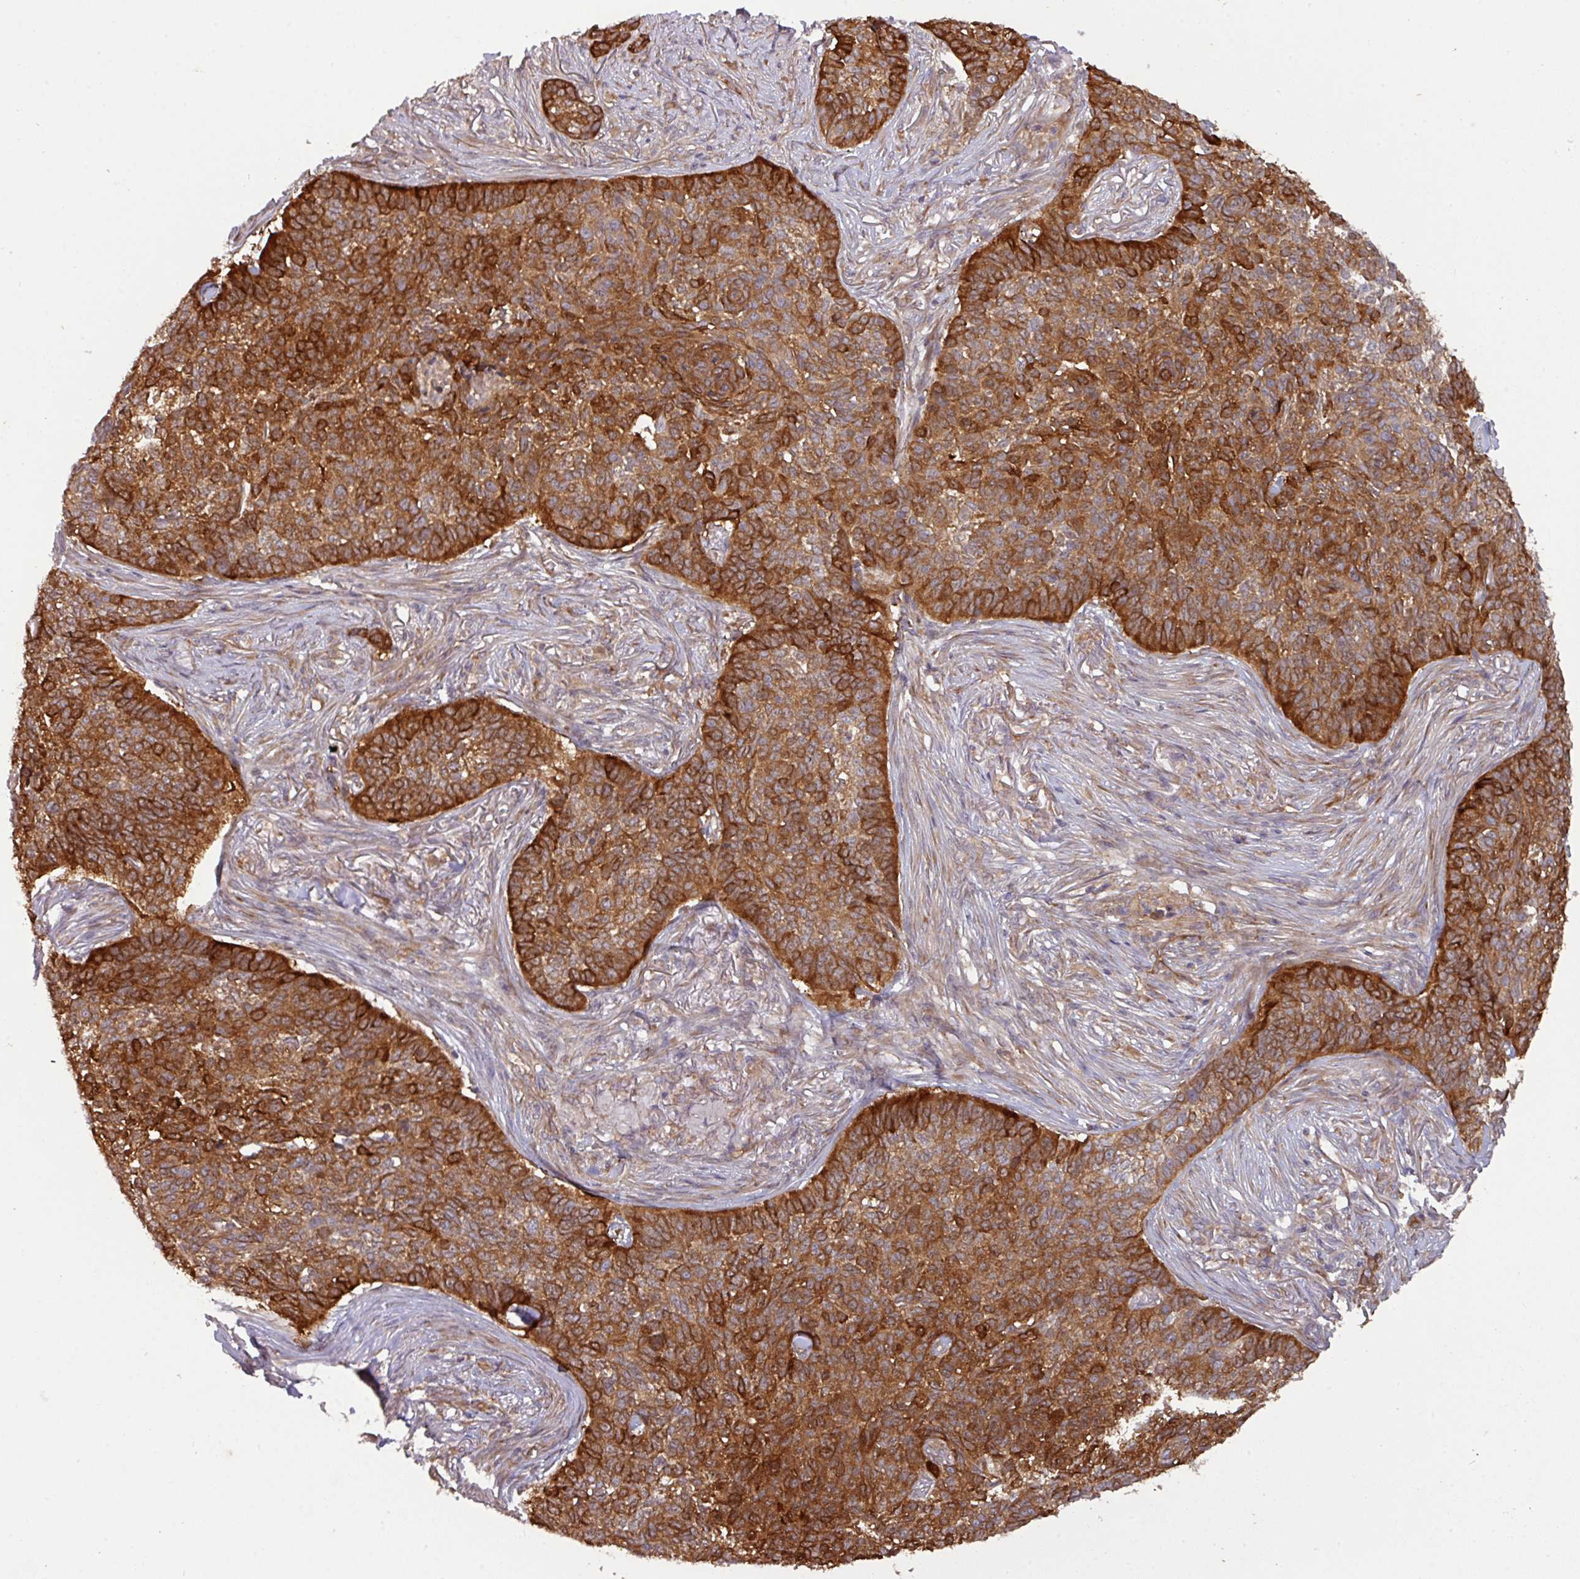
{"staining": {"intensity": "strong", "quantity": ">75%", "location": "cytoplasmic/membranous"}, "tissue": "skin cancer", "cell_type": "Tumor cells", "image_type": "cancer", "snomed": [{"axis": "morphology", "description": "Basal cell carcinoma"}, {"axis": "topography", "description": "Skin"}], "caption": "Tumor cells display strong cytoplasmic/membranous staining in about >75% of cells in skin cancer (basal cell carcinoma).", "gene": "CYFIP2", "patient": {"sex": "male", "age": 85}}